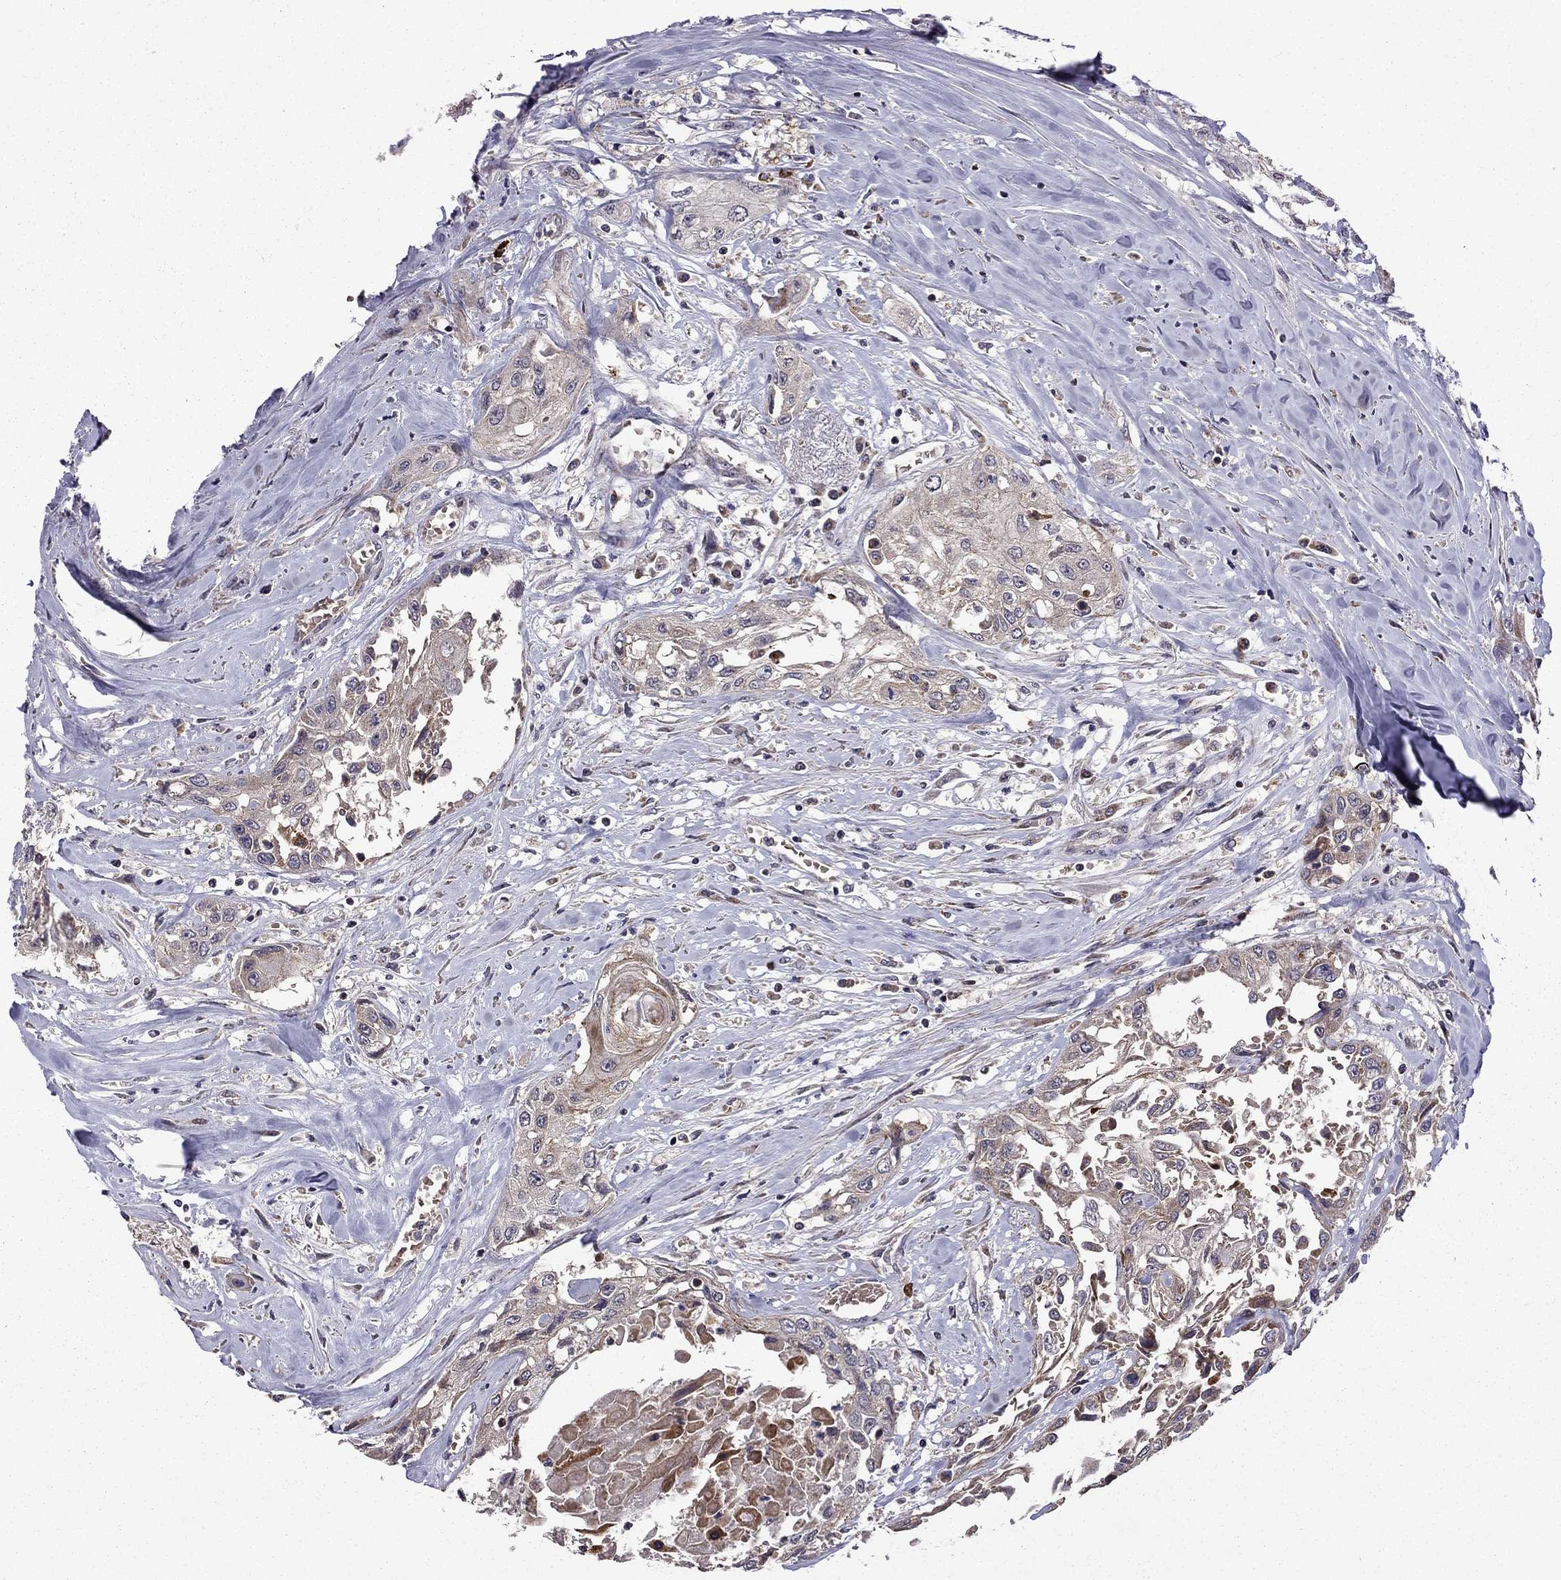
{"staining": {"intensity": "negative", "quantity": "none", "location": "none"}, "tissue": "head and neck cancer", "cell_type": "Tumor cells", "image_type": "cancer", "snomed": [{"axis": "morphology", "description": "Normal tissue, NOS"}, {"axis": "morphology", "description": "Squamous cell carcinoma, NOS"}, {"axis": "topography", "description": "Oral tissue"}, {"axis": "topography", "description": "Peripheral nerve tissue"}, {"axis": "topography", "description": "Head-Neck"}], "caption": "There is no significant staining in tumor cells of head and neck cancer (squamous cell carcinoma). The staining was performed using DAB to visualize the protein expression in brown, while the nuclei were stained in blue with hematoxylin (Magnification: 20x).", "gene": "TAB2", "patient": {"sex": "female", "age": 59}}